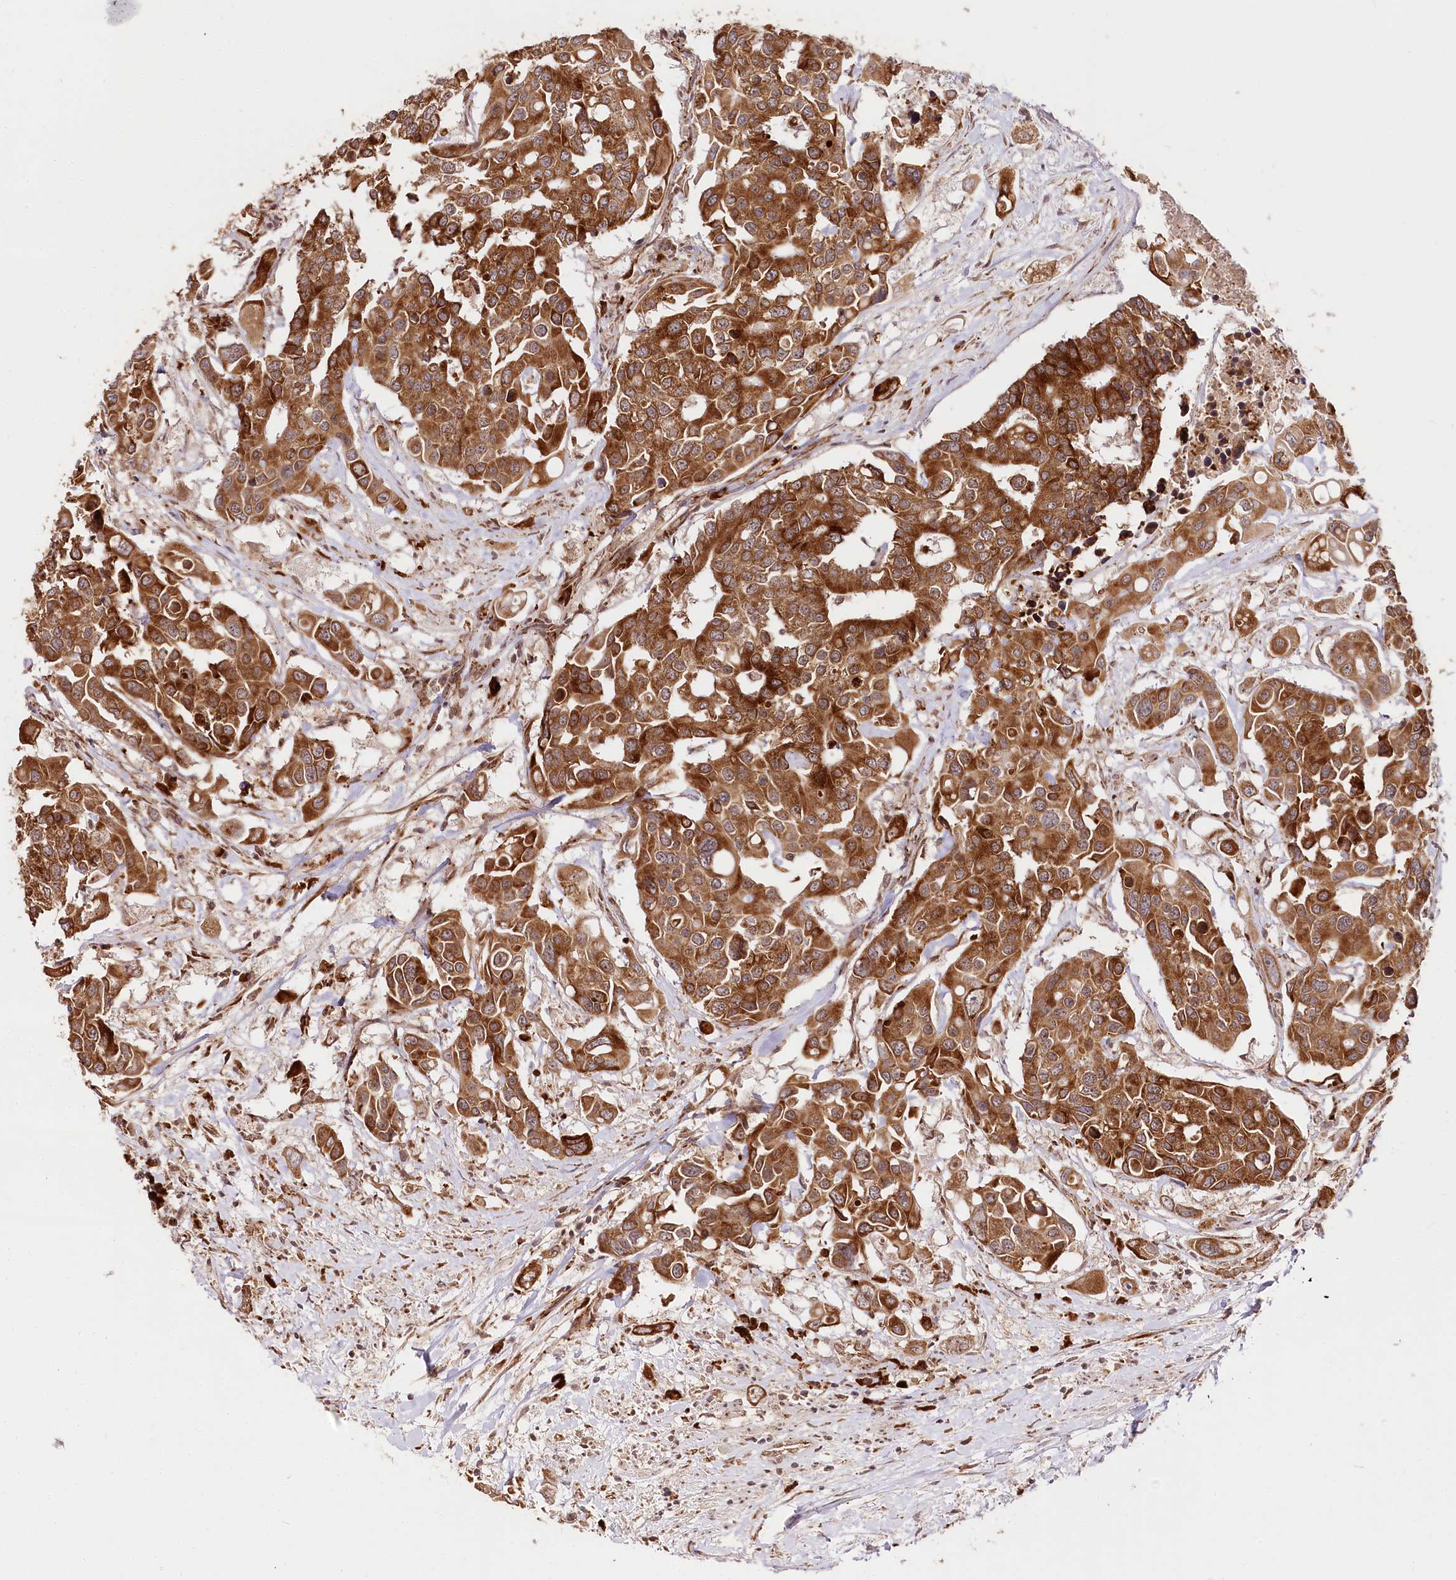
{"staining": {"intensity": "strong", "quantity": ">75%", "location": "cytoplasmic/membranous"}, "tissue": "colorectal cancer", "cell_type": "Tumor cells", "image_type": "cancer", "snomed": [{"axis": "morphology", "description": "Adenocarcinoma, NOS"}, {"axis": "topography", "description": "Colon"}], "caption": "Protein expression analysis of human adenocarcinoma (colorectal) reveals strong cytoplasmic/membranous expression in approximately >75% of tumor cells.", "gene": "ENSG00000144785", "patient": {"sex": "male", "age": 77}}